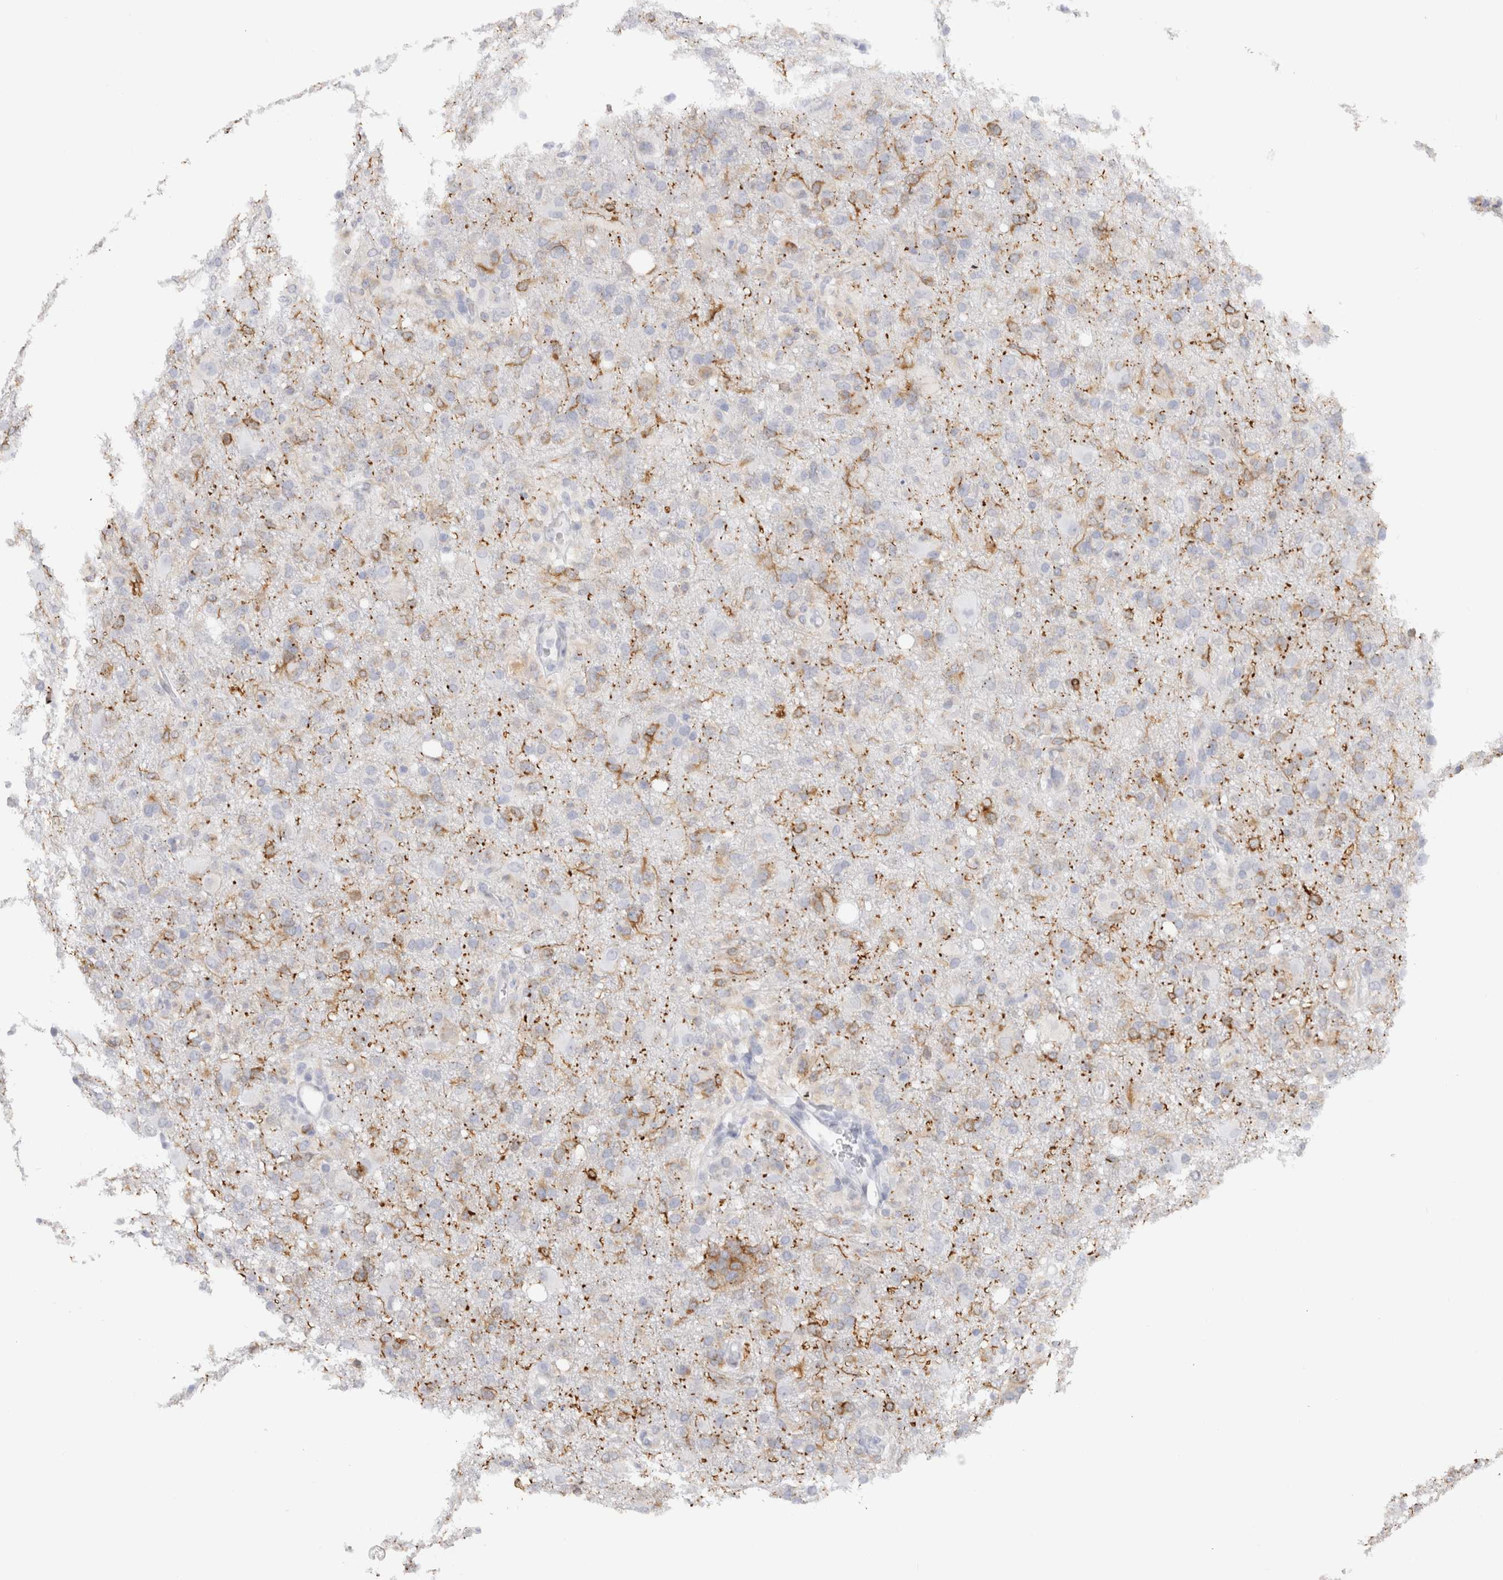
{"staining": {"intensity": "moderate", "quantity": "25%-75%", "location": "cytoplasmic/membranous"}, "tissue": "glioma", "cell_type": "Tumor cells", "image_type": "cancer", "snomed": [{"axis": "morphology", "description": "Glioma, malignant, High grade"}, {"axis": "topography", "description": "Brain"}], "caption": "Malignant glioma (high-grade) stained with DAB (3,3'-diaminobenzidine) immunohistochemistry (IHC) shows medium levels of moderate cytoplasmic/membranous staining in approximately 25%-75% of tumor cells.", "gene": "C9orf50", "patient": {"sex": "female", "age": 57}}